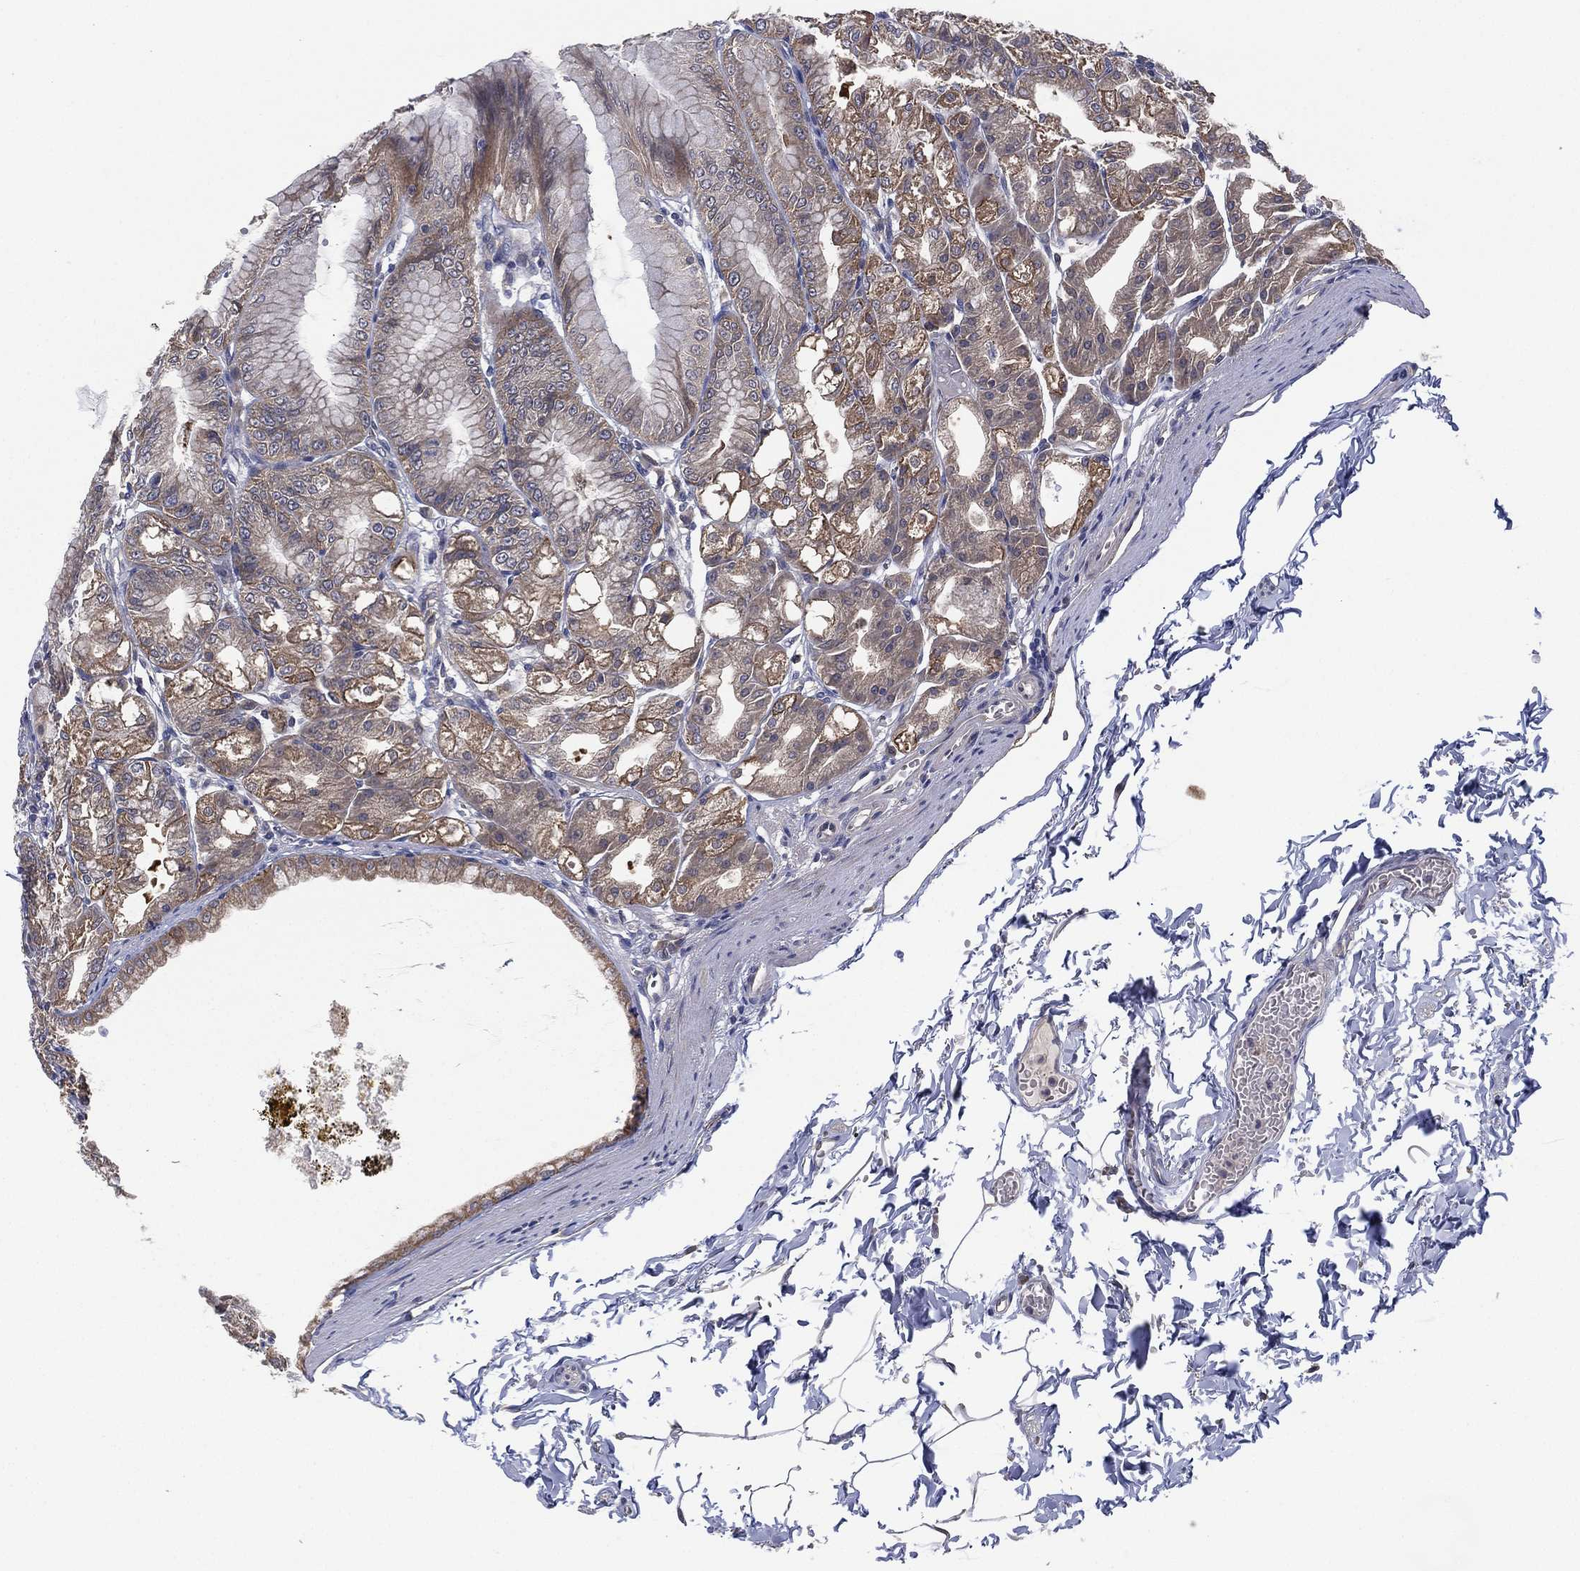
{"staining": {"intensity": "weak", "quantity": ">75%", "location": "cytoplasmic/membranous"}, "tissue": "stomach", "cell_type": "Glandular cells", "image_type": "normal", "snomed": [{"axis": "morphology", "description": "Normal tissue, NOS"}, {"axis": "topography", "description": "Stomach"}], "caption": "Human stomach stained with a brown dye reveals weak cytoplasmic/membranous positive staining in about >75% of glandular cells.", "gene": "MPP7", "patient": {"sex": "male", "age": 71}}